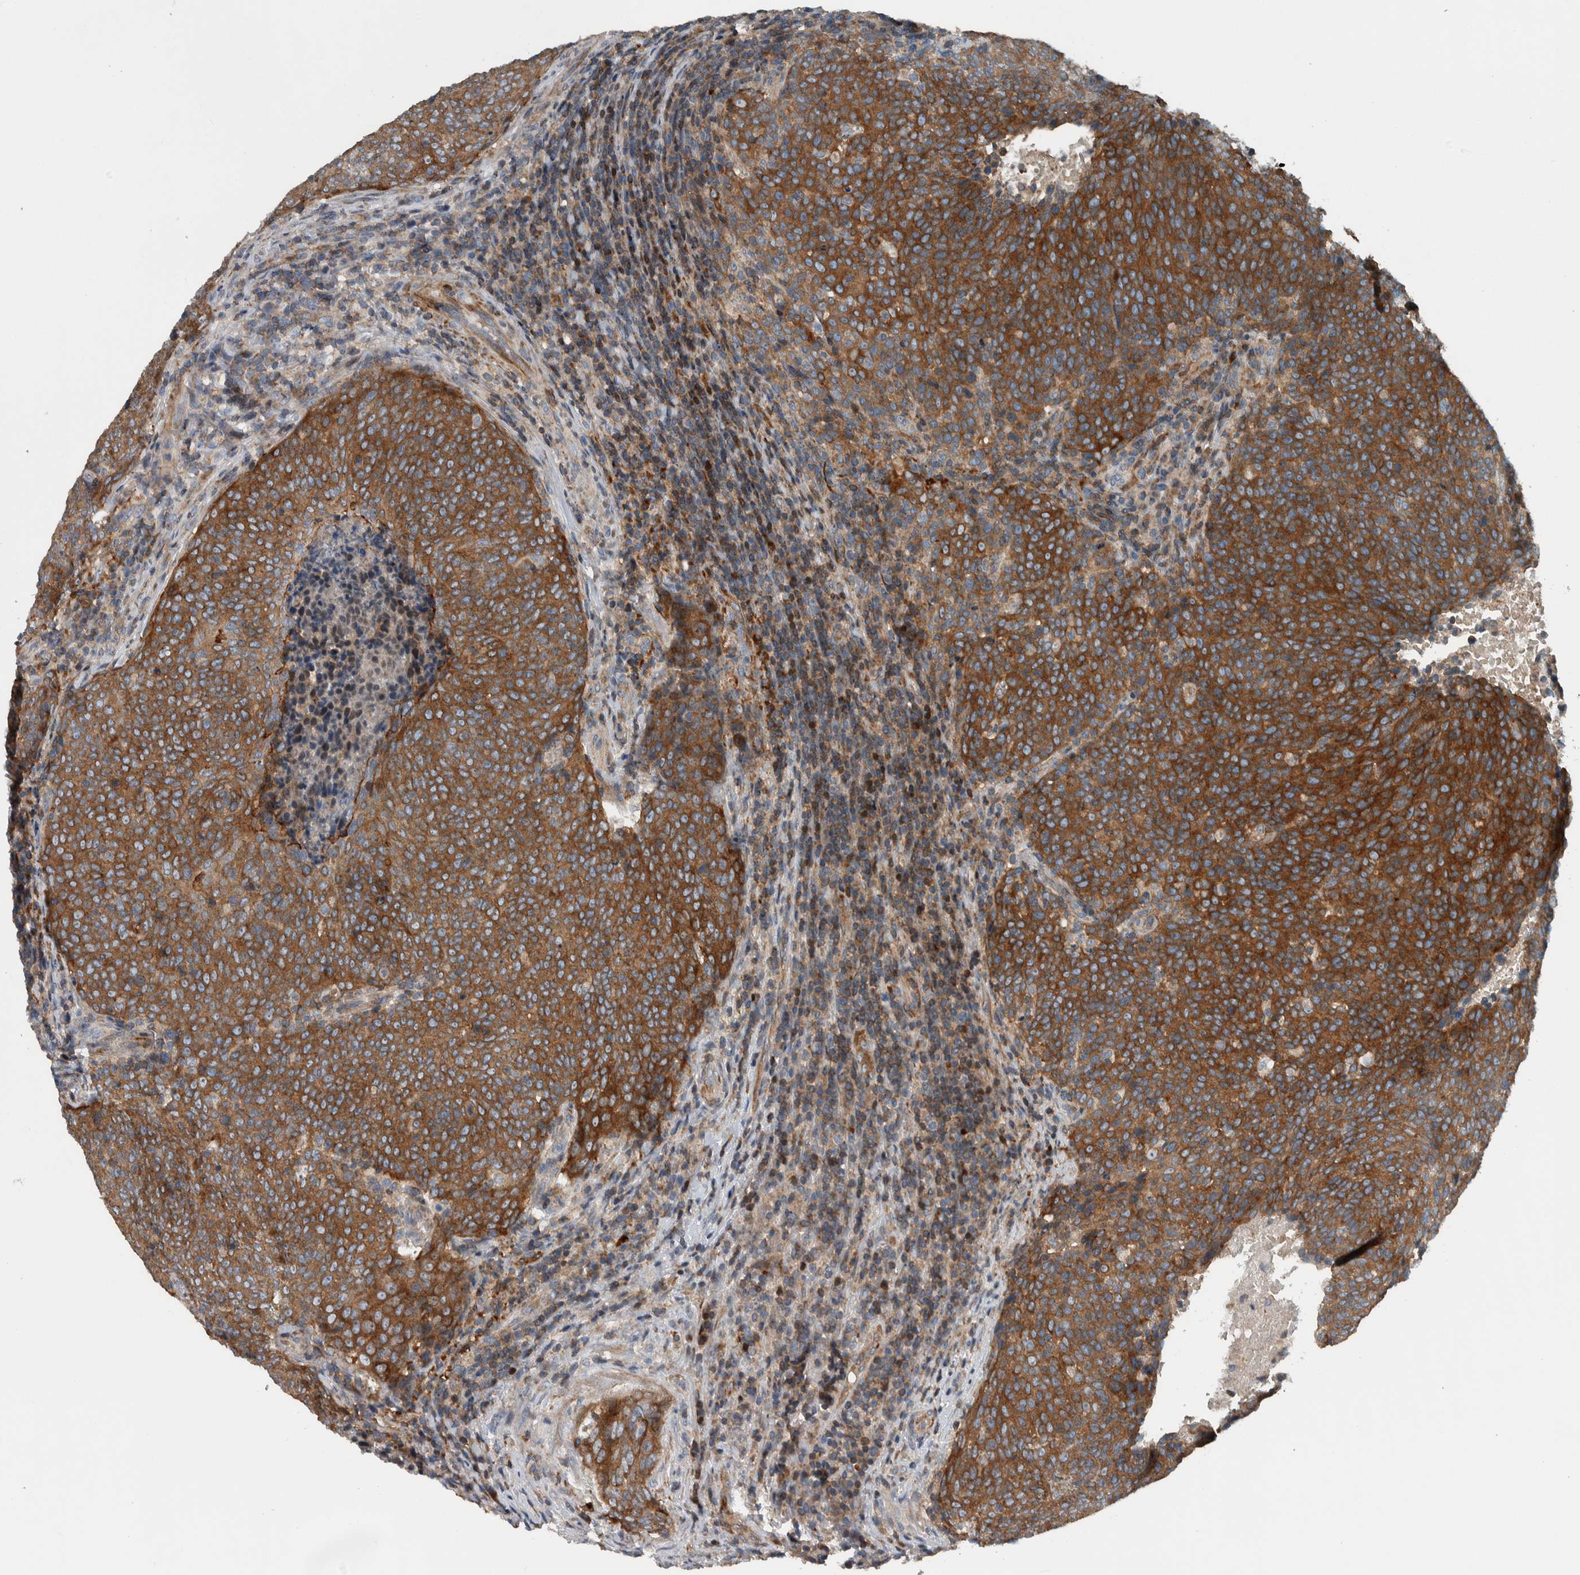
{"staining": {"intensity": "strong", "quantity": ">75%", "location": "cytoplasmic/membranous"}, "tissue": "head and neck cancer", "cell_type": "Tumor cells", "image_type": "cancer", "snomed": [{"axis": "morphology", "description": "Squamous cell carcinoma, NOS"}, {"axis": "morphology", "description": "Squamous cell carcinoma, metastatic, NOS"}, {"axis": "topography", "description": "Lymph node"}, {"axis": "topography", "description": "Head-Neck"}], "caption": "Immunohistochemistry (IHC) (DAB (3,3'-diaminobenzidine)) staining of human head and neck cancer (squamous cell carcinoma) reveals strong cytoplasmic/membranous protein positivity in approximately >75% of tumor cells. (DAB (3,3'-diaminobenzidine) = brown stain, brightfield microscopy at high magnification).", "gene": "BAIAP2L1", "patient": {"sex": "male", "age": 62}}